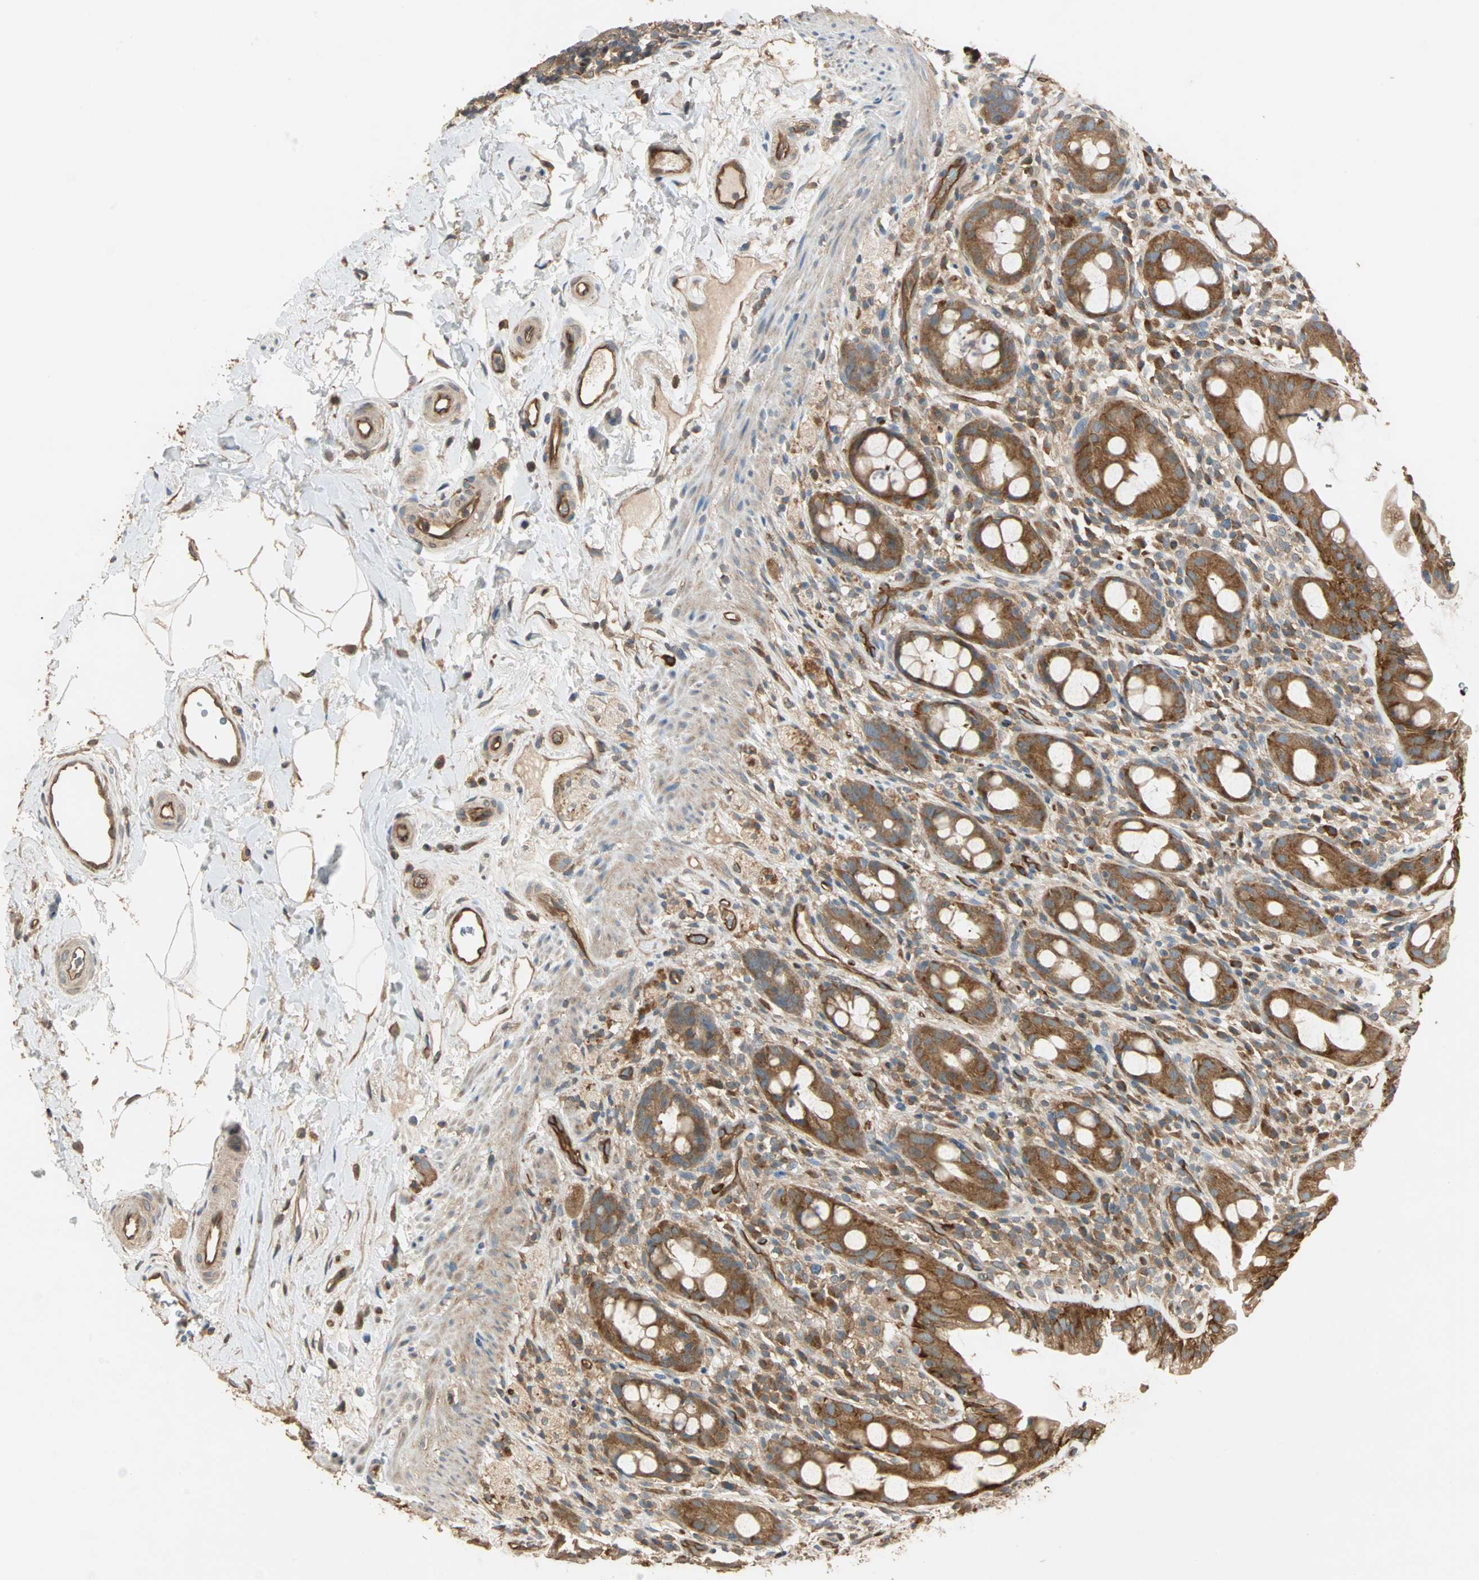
{"staining": {"intensity": "strong", "quantity": ">75%", "location": "cytoplasmic/membranous"}, "tissue": "rectum", "cell_type": "Glandular cells", "image_type": "normal", "snomed": [{"axis": "morphology", "description": "Normal tissue, NOS"}, {"axis": "topography", "description": "Rectum"}], "caption": "Brown immunohistochemical staining in benign human rectum demonstrates strong cytoplasmic/membranous staining in about >75% of glandular cells. (Brightfield microscopy of DAB IHC at high magnification).", "gene": "GALK1", "patient": {"sex": "male", "age": 44}}